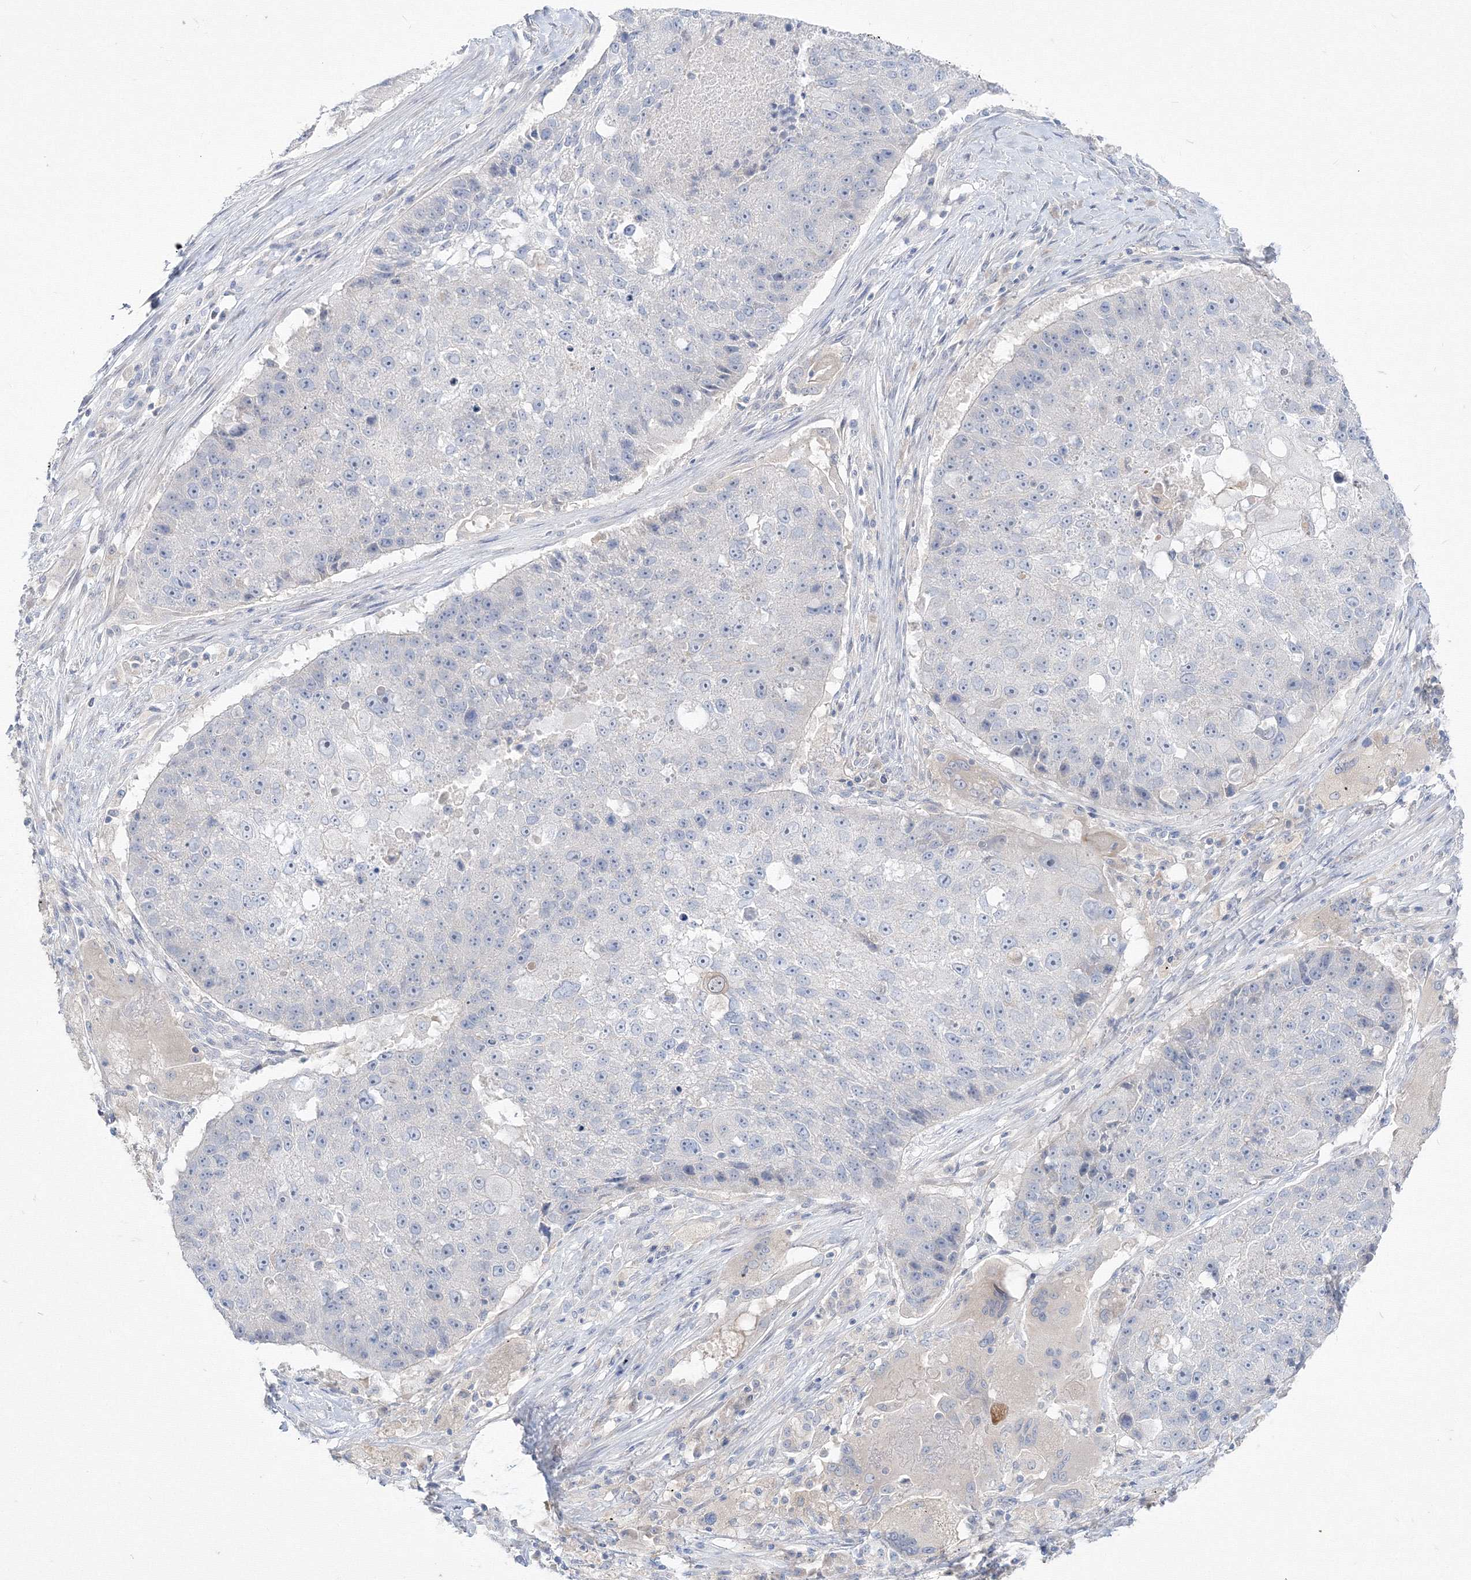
{"staining": {"intensity": "negative", "quantity": "none", "location": "none"}, "tissue": "lung cancer", "cell_type": "Tumor cells", "image_type": "cancer", "snomed": [{"axis": "morphology", "description": "Squamous cell carcinoma, NOS"}, {"axis": "topography", "description": "Lung"}], "caption": "An immunohistochemistry image of squamous cell carcinoma (lung) is shown. There is no staining in tumor cells of squamous cell carcinoma (lung).", "gene": "FBXL8", "patient": {"sex": "male", "age": 61}}